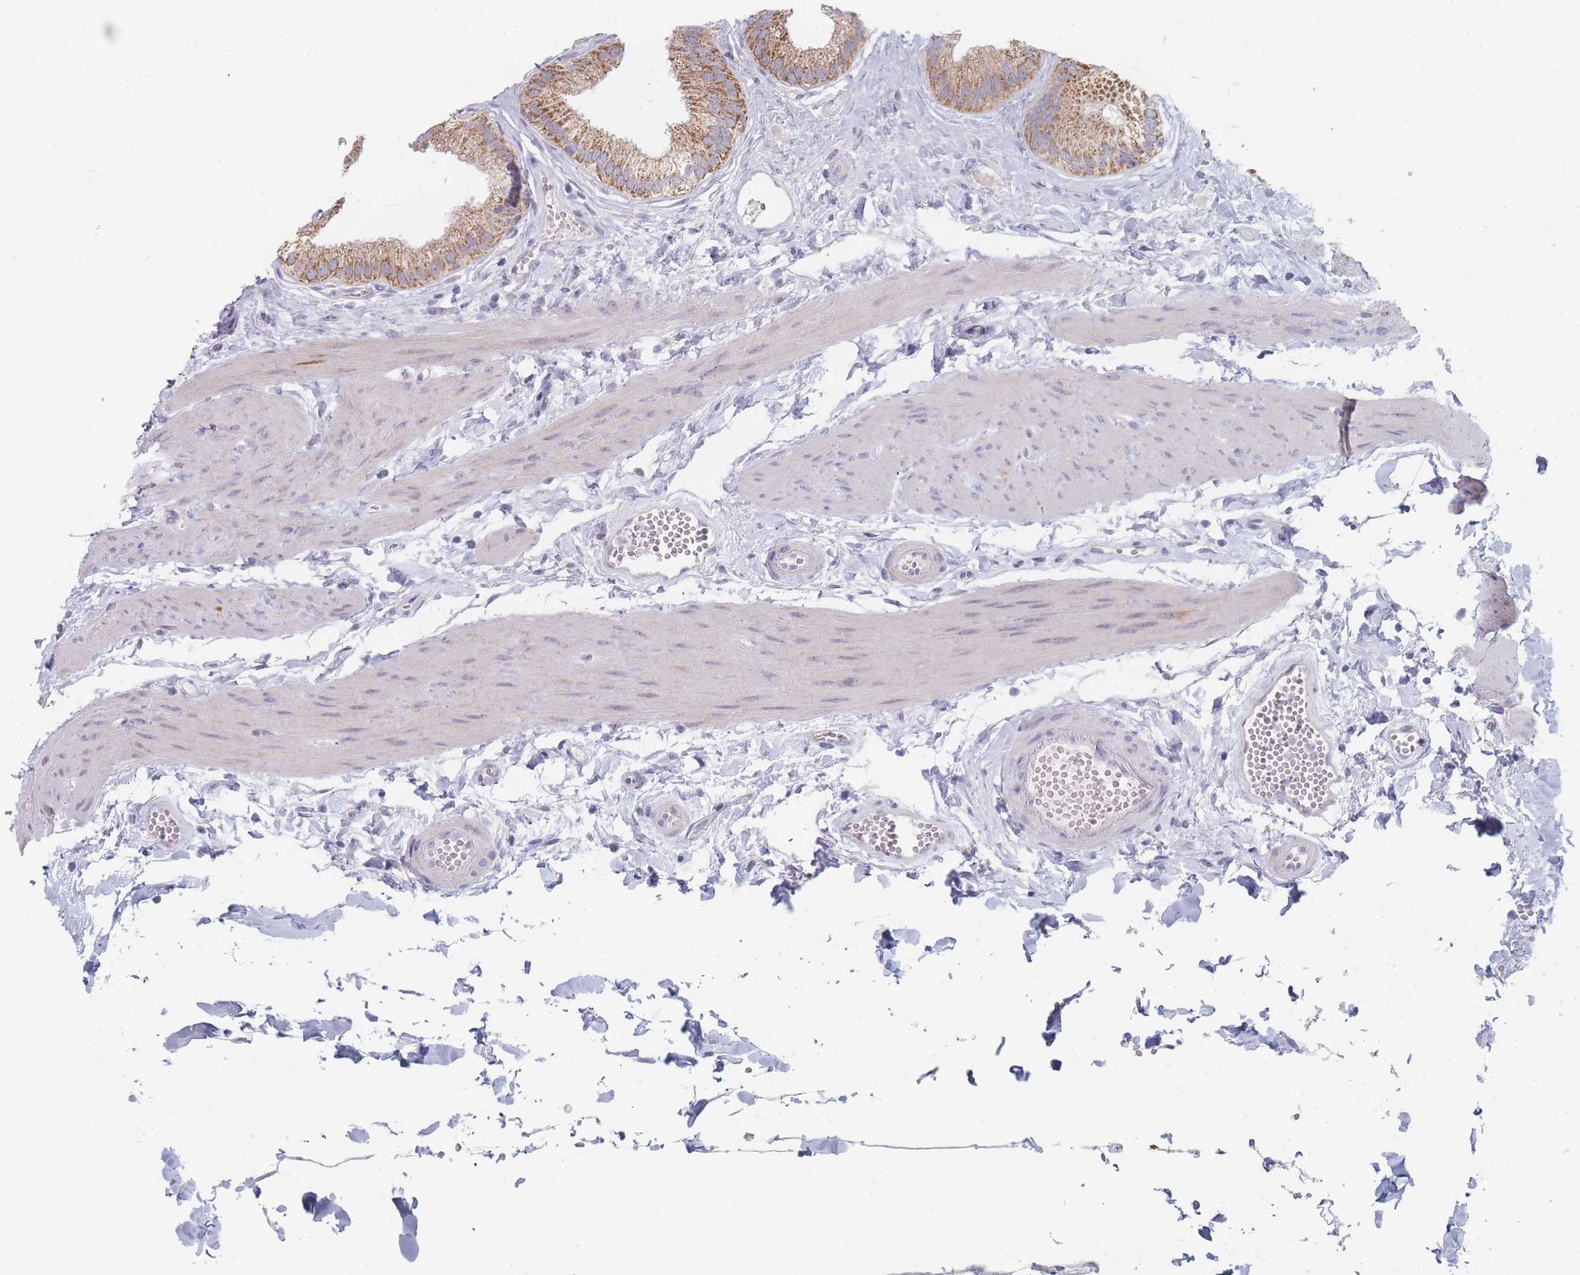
{"staining": {"intensity": "moderate", "quantity": ">75%", "location": "cytoplasmic/membranous"}, "tissue": "gallbladder", "cell_type": "Glandular cells", "image_type": "normal", "snomed": [{"axis": "morphology", "description": "Normal tissue, NOS"}, {"axis": "topography", "description": "Gallbladder"}], "caption": "Protein staining of normal gallbladder displays moderate cytoplasmic/membranous expression in approximately >75% of glandular cells. Using DAB (3,3'-diaminobenzidine) (brown) and hematoxylin (blue) stains, captured at high magnification using brightfield microscopy.", "gene": "RNF8", "patient": {"sex": "female", "age": 54}}